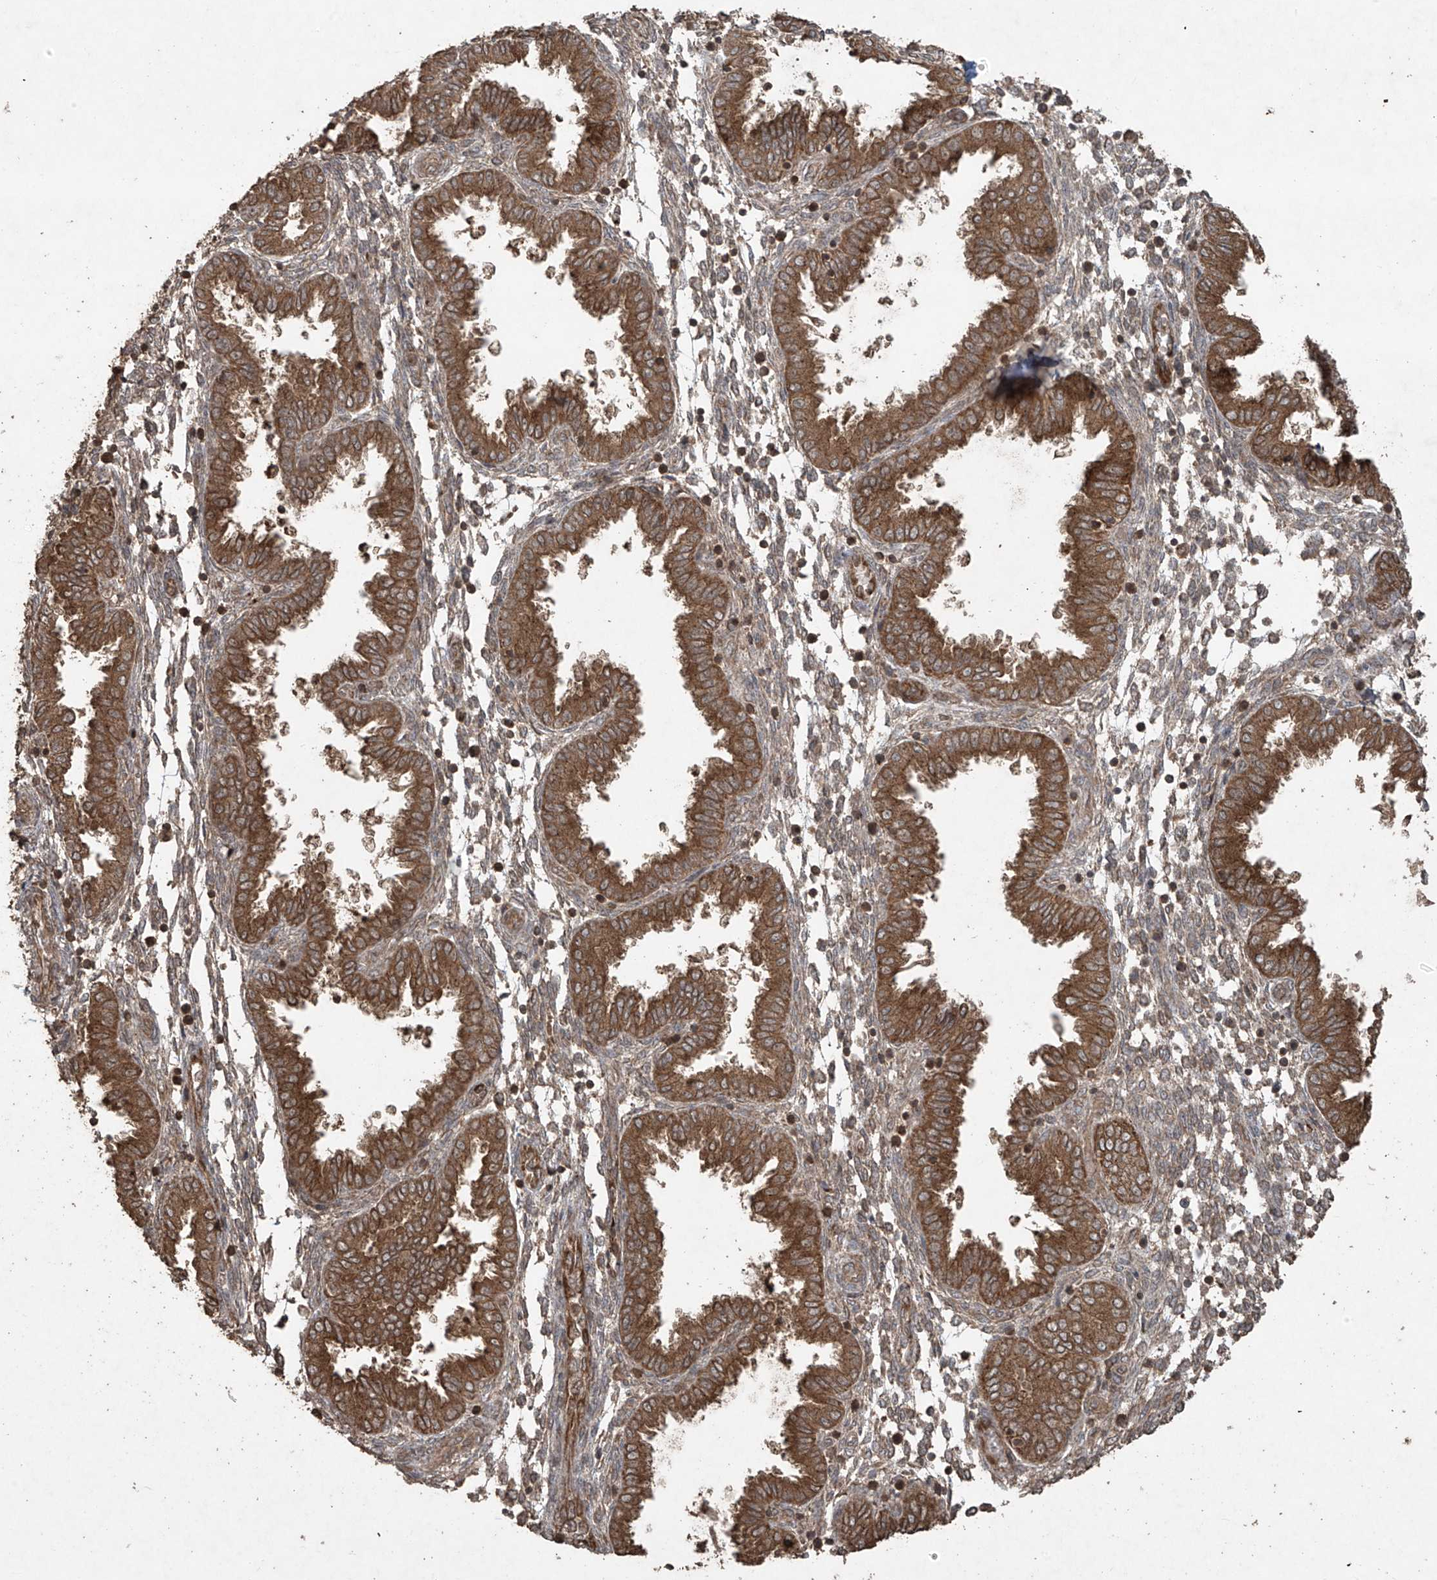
{"staining": {"intensity": "weak", "quantity": "25%-75%", "location": "cytoplasmic/membranous"}, "tissue": "endometrium", "cell_type": "Cells in endometrial stroma", "image_type": "normal", "snomed": [{"axis": "morphology", "description": "Normal tissue, NOS"}, {"axis": "topography", "description": "Endometrium"}], "caption": "High-magnification brightfield microscopy of benign endometrium stained with DAB (3,3'-diaminobenzidine) (brown) and counterstained with hematoxylin (blue). cells in endometrial stroma exhibit weak cytoplasmic/membranous staining is identified in about25%-75% of cells. The staining was performed using DAB (3,3'-diaminobenzidine) to visualize the protein expression in brown, while the nuclei were stained in blue with hematoxylin (Magnification: 20x).", "gene": "PGPEP1", "patient": {"sex": "female", "age": 33}}